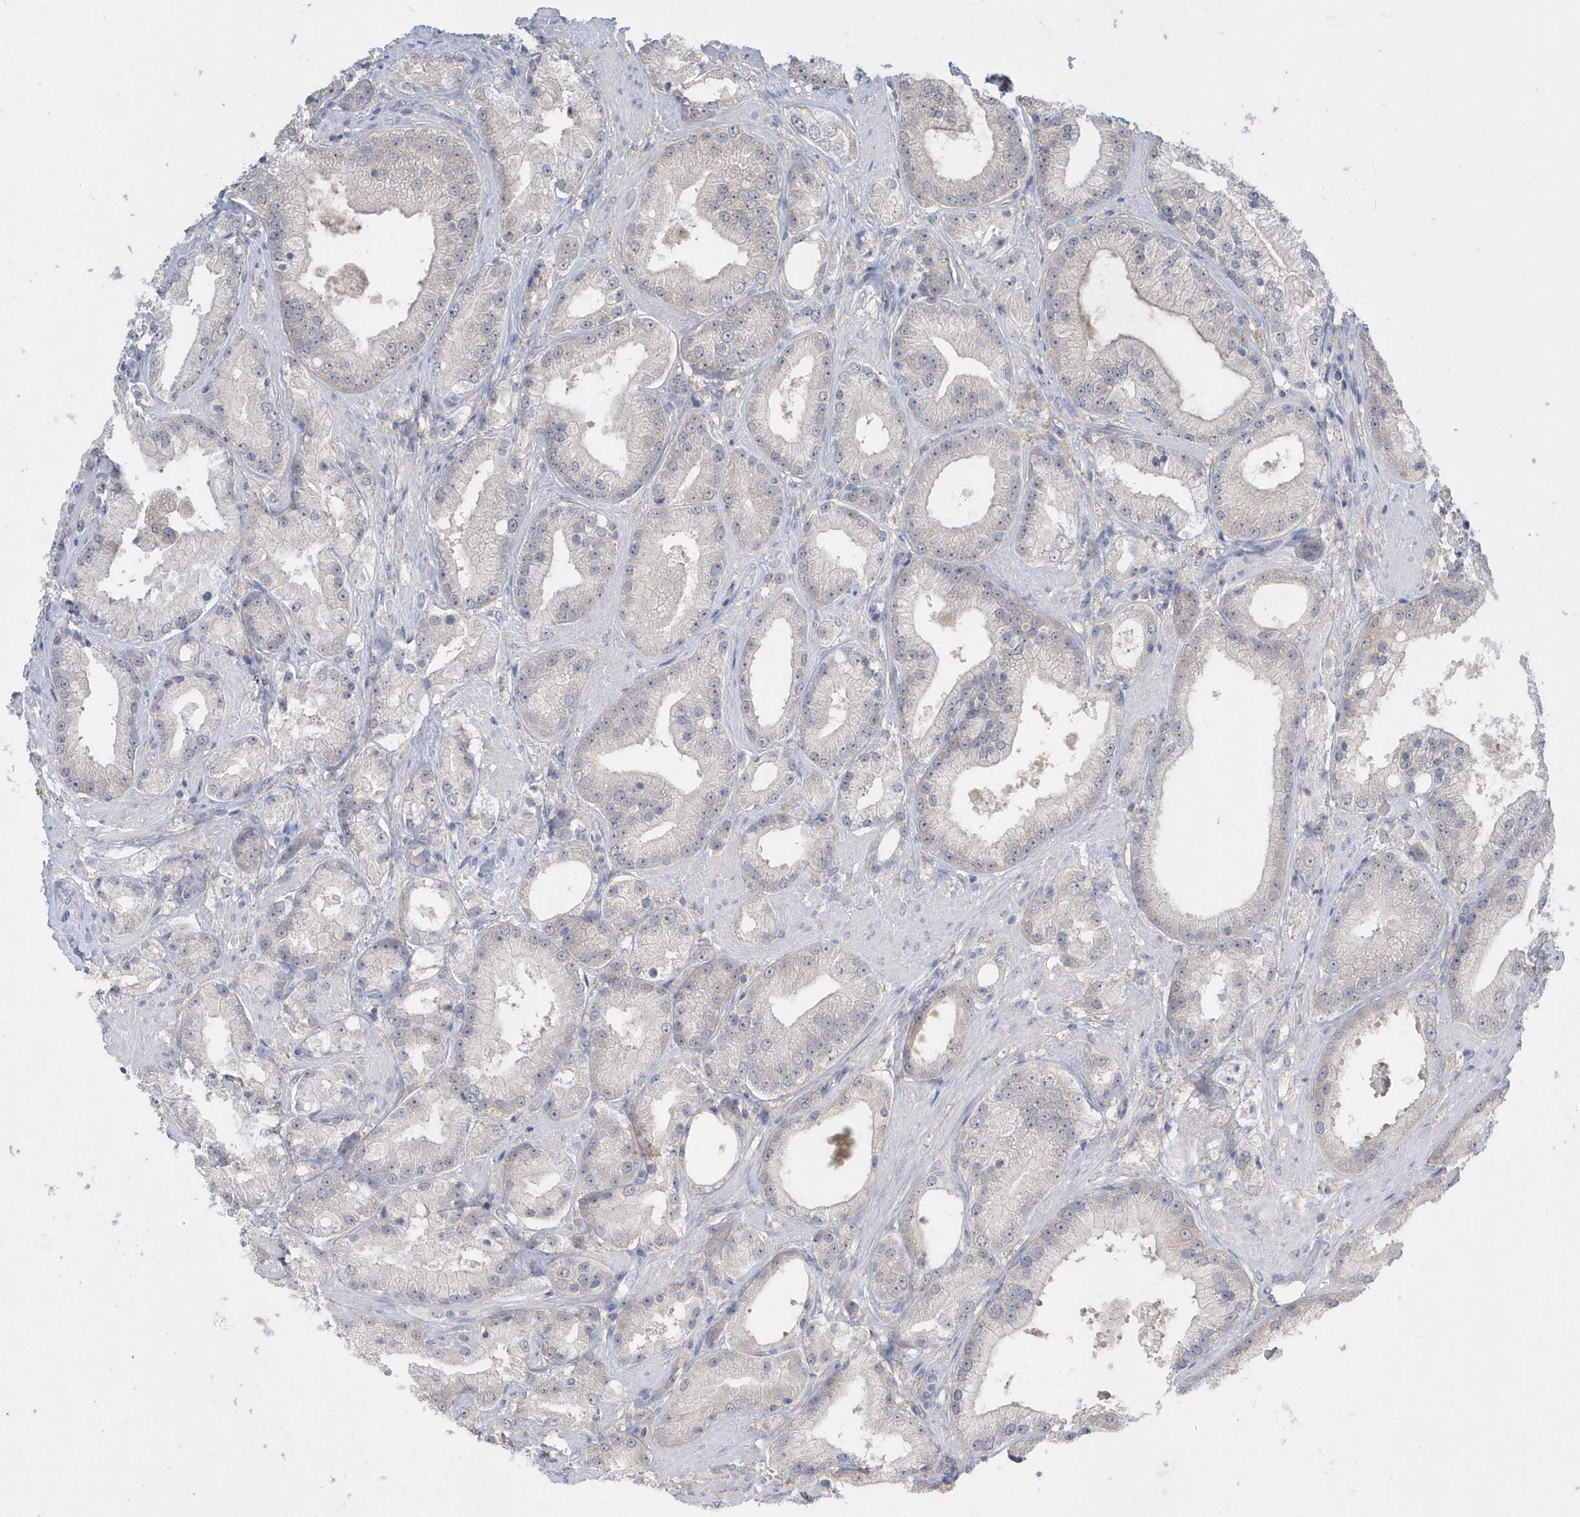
{"staining": {"intensity": "negative", "quantity": "none", "location": "none"}, "tissue": "prostate cancer", "cell_type": "Tumor cells", "image_type": "cancer", "snomed": [{"axis": "morphology", "description": "Adenocarcinoma, Low grade"}, {"axis": "topography", "description": "Prostate"}], "caption": "A histopathology image of human adenocarcinoma (low-grade) (prostate) is negative for staining in tumor cells.", "gene": "AKR7A2", "patient": {"sex": "male", "age": 67}}